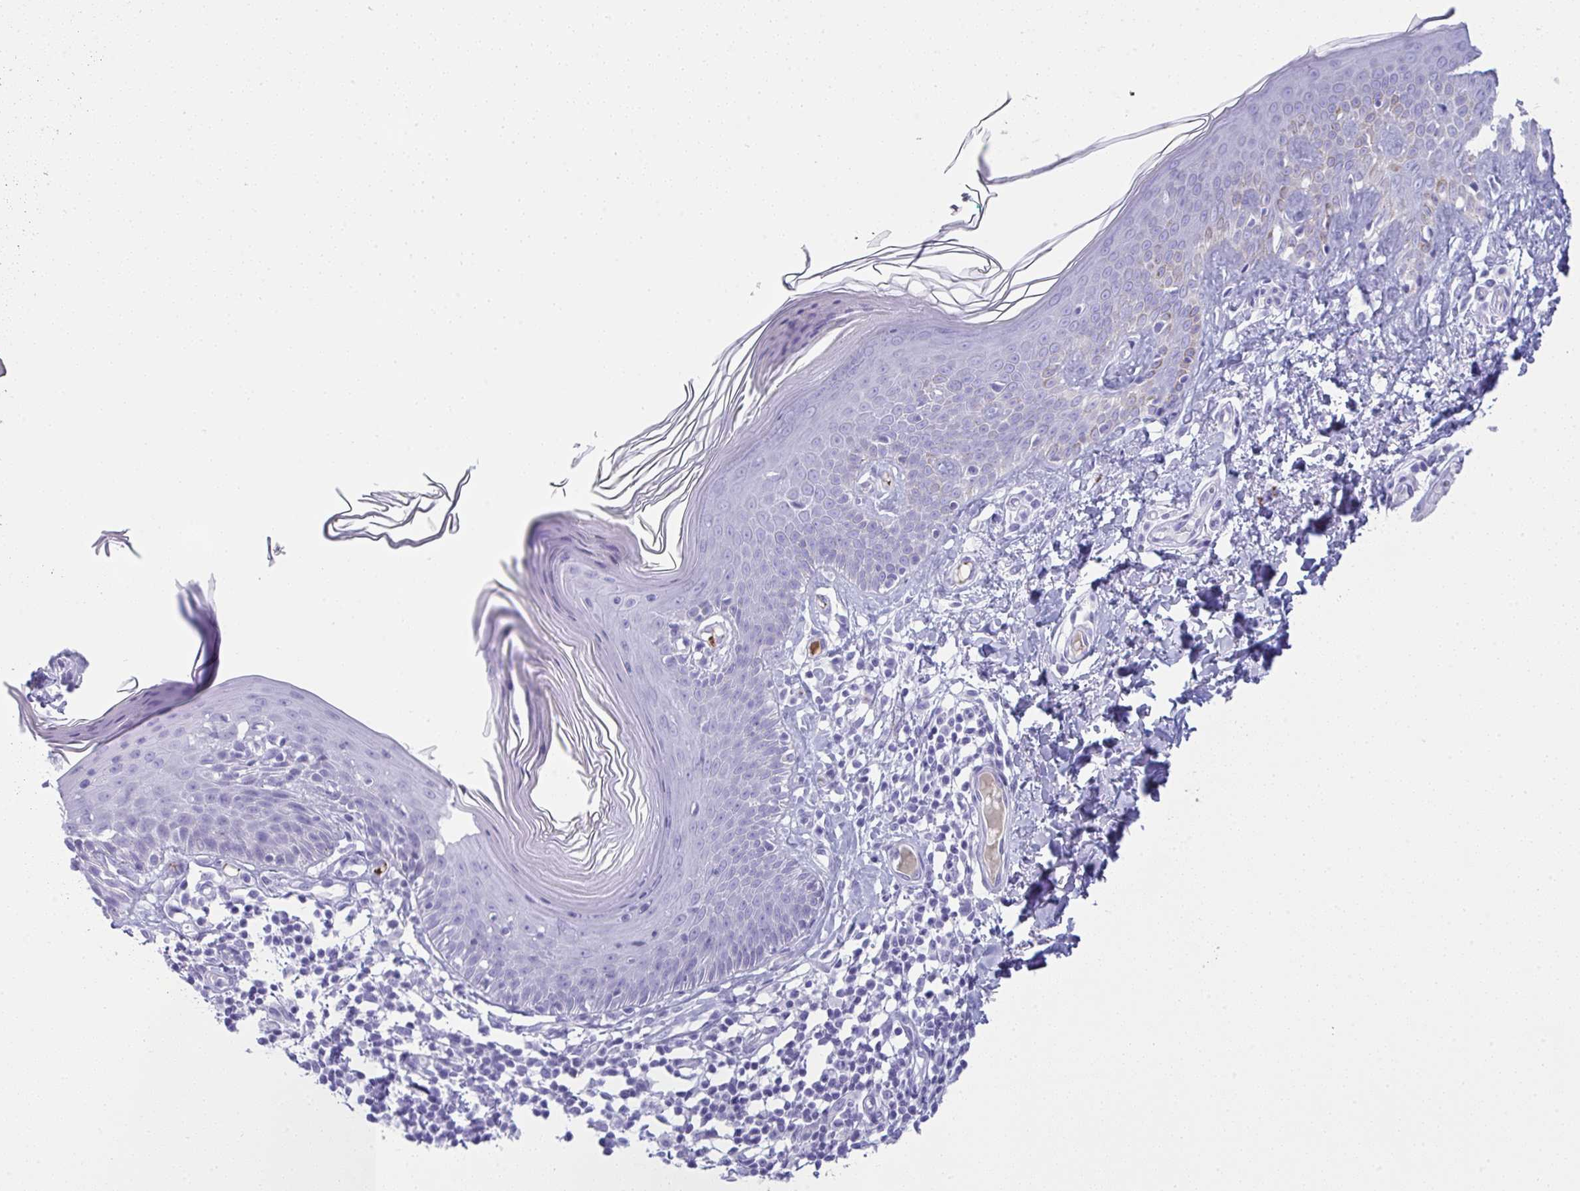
{"staining": {"intensity": "negative", "quantity": "none", "location": "none"}, "tissue": "skin", "cell_type": "Fibroblasts", "image_type": "normal", "snomed": [{"axis": "morphology", "description": "Normal tissue, NOS"}, {"axis": "topography", "description": "Skin"}, {"axis": "topography", "description": "Peripheral nerve tissue"}], "caption": "Protein analysis of benign skin reveals no significant positivity in fibroblasts.", "gene": "JCHAIN", "patient": {"sex": "female", "age": 45}}